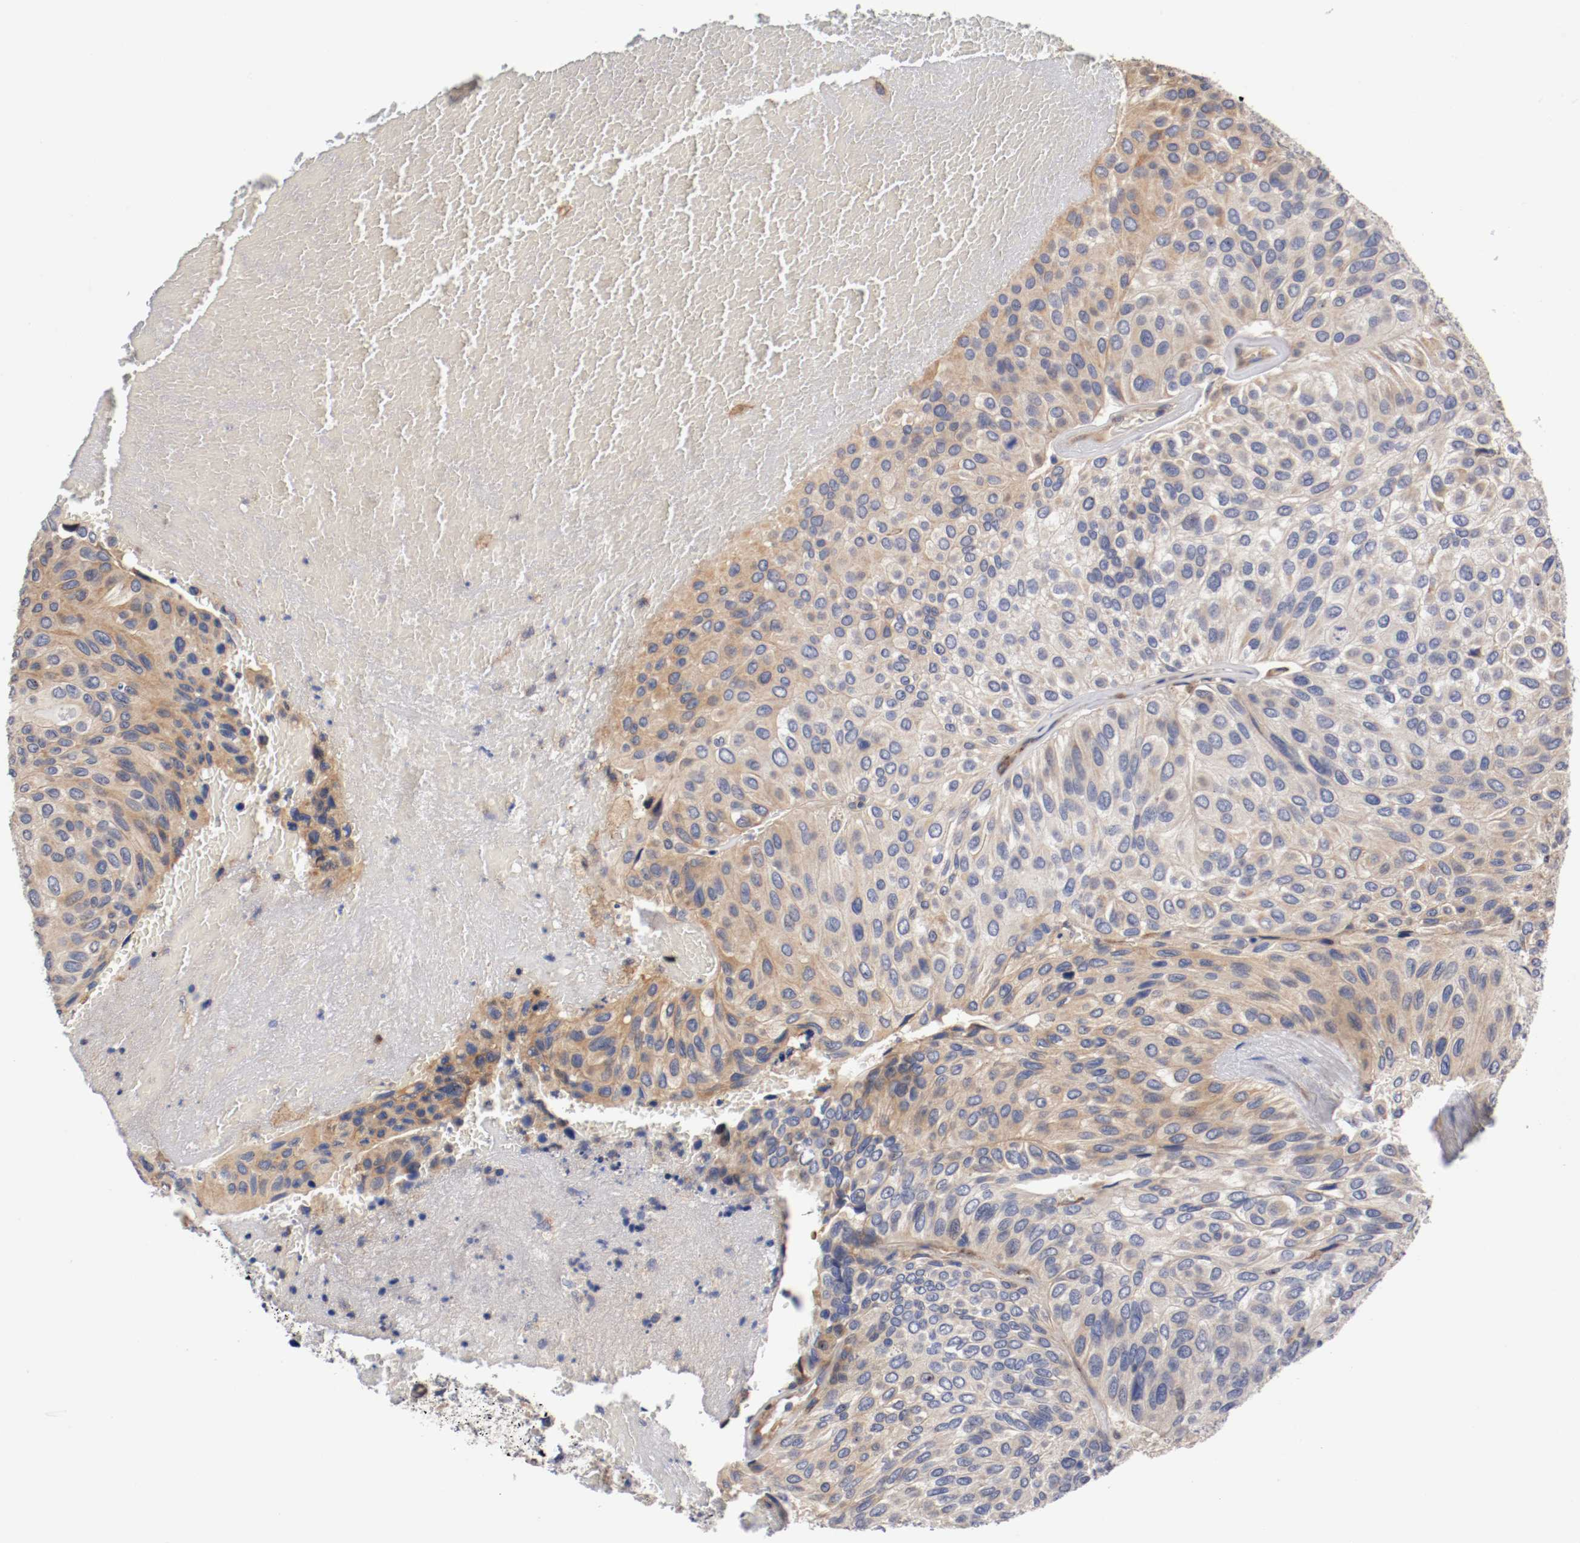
{"staining": {"intensity": "weak", "quantity": ">75%", "location": "cytoplasmic/membranous"}, "tissue": "urothelial cancer", "cell_type": "Tumor cells", "image_type": "cancer", "snomed": [{"axis": "morphology", "description": "Urothelial carcinoma, High grade"}, {"axis": "topography", "description": "Urinary bladder"}], "caption": "About >75% of tumor cells in urothelial cancer reveal weak cytoplasmic/membranous protein staining as visualized by brown immunohistochemical staining.", "gene": "TNFSF13", "patient": {"sex": "male", "age": 66}}